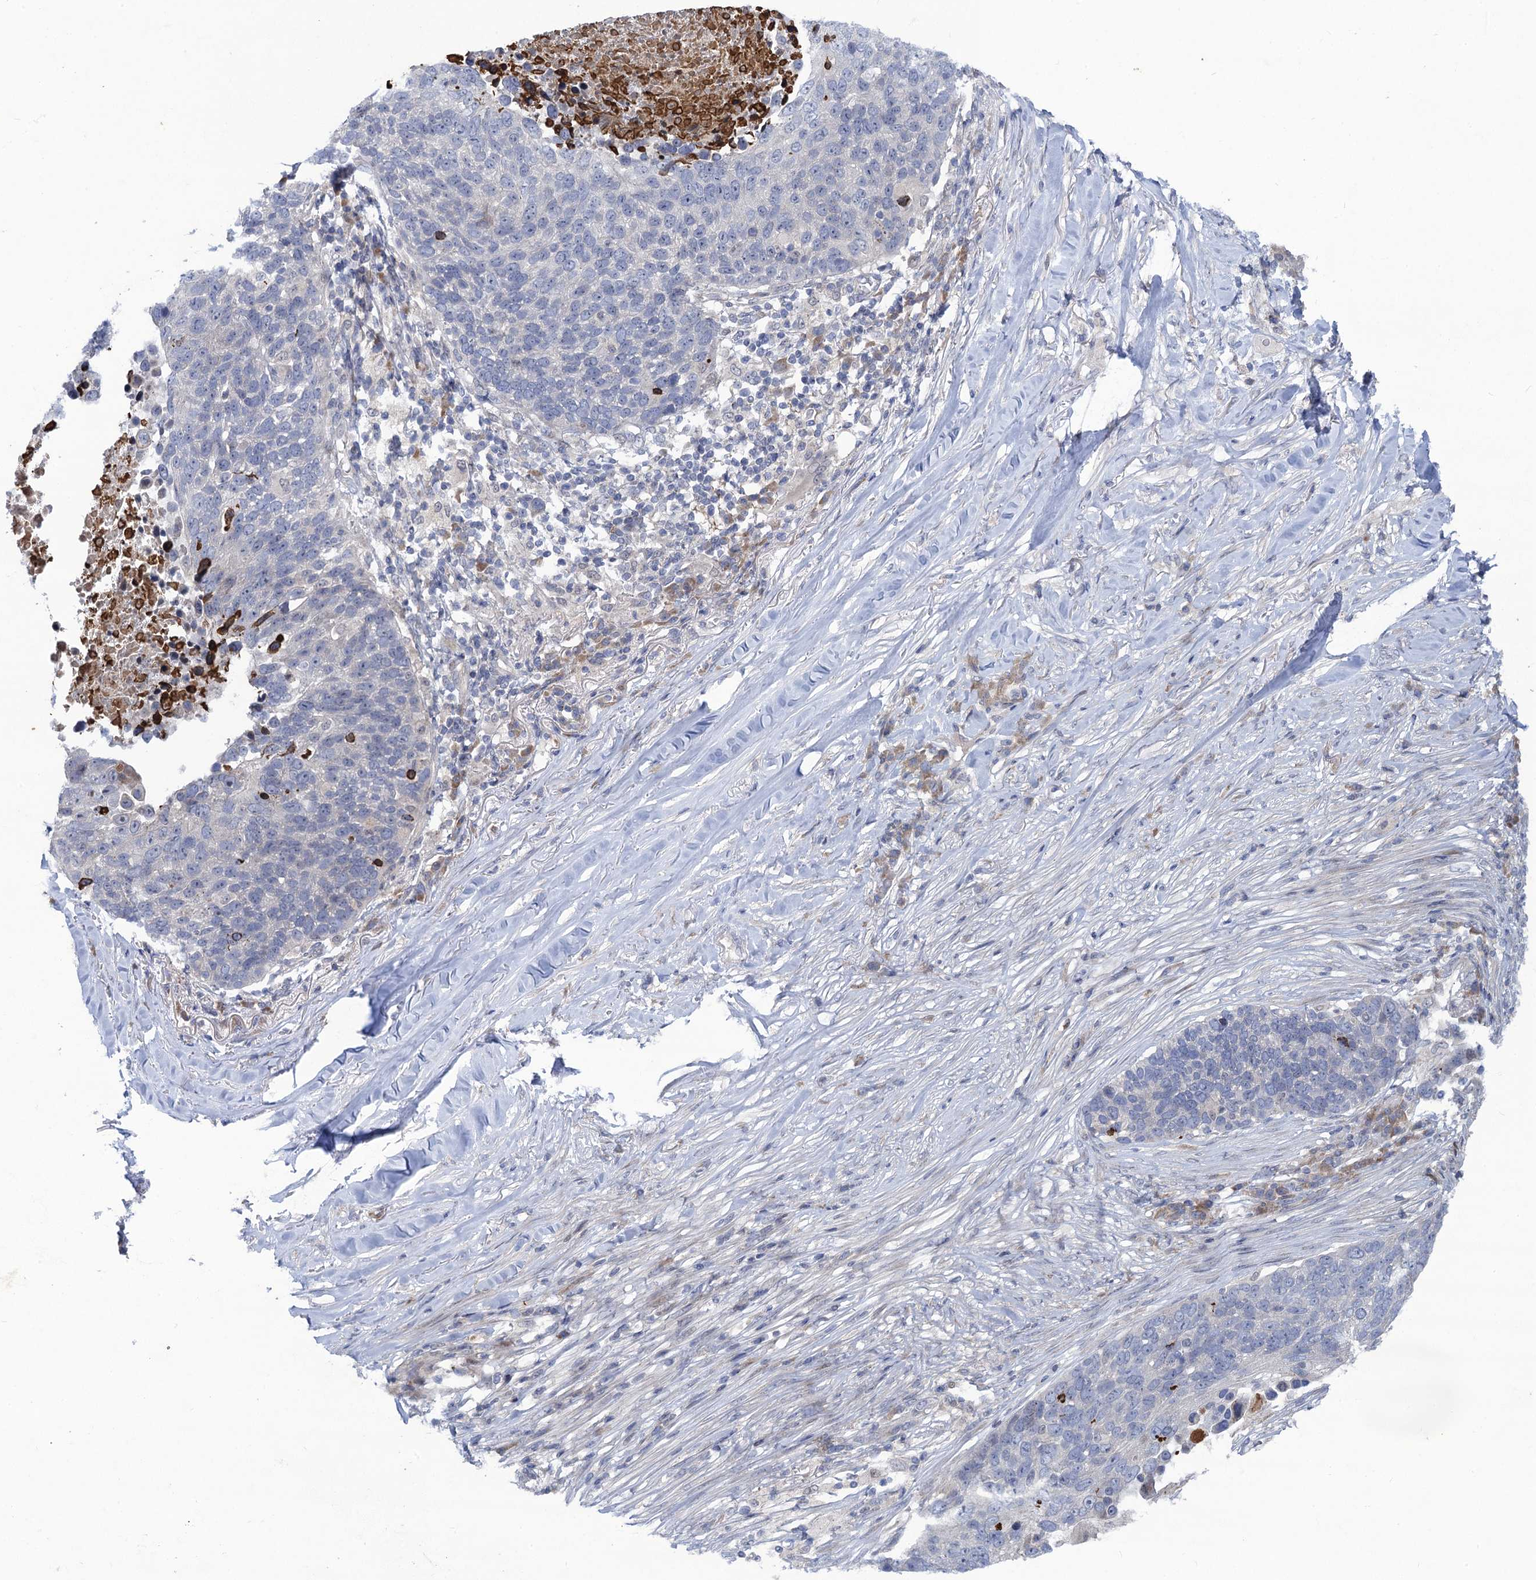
{"staining": {"intensity": "negative", "quantity": "none", "location": "none"}, "tissue": "lung cancer", "cell_type": "Tumor cells", "image_type": "cancer", "snomed": [{"axis": "morphology", "description": "Normal tissue, NOS"}, {"axis": "morphology", "description": "Squamous cell carcinoma, NOS"}, {"axis": "topography", "description": "Lymph node"}, {"axis": "topography", "description": "Lung"}], "caption": "DAB (3,3'-diaminobenzidine) immunohistochemical staining of lung squamous cell carcinoma reveals no significant staining in tumor cells.", "gene": "QPCTL", "patient": {"sex": "male", "age": 66}}